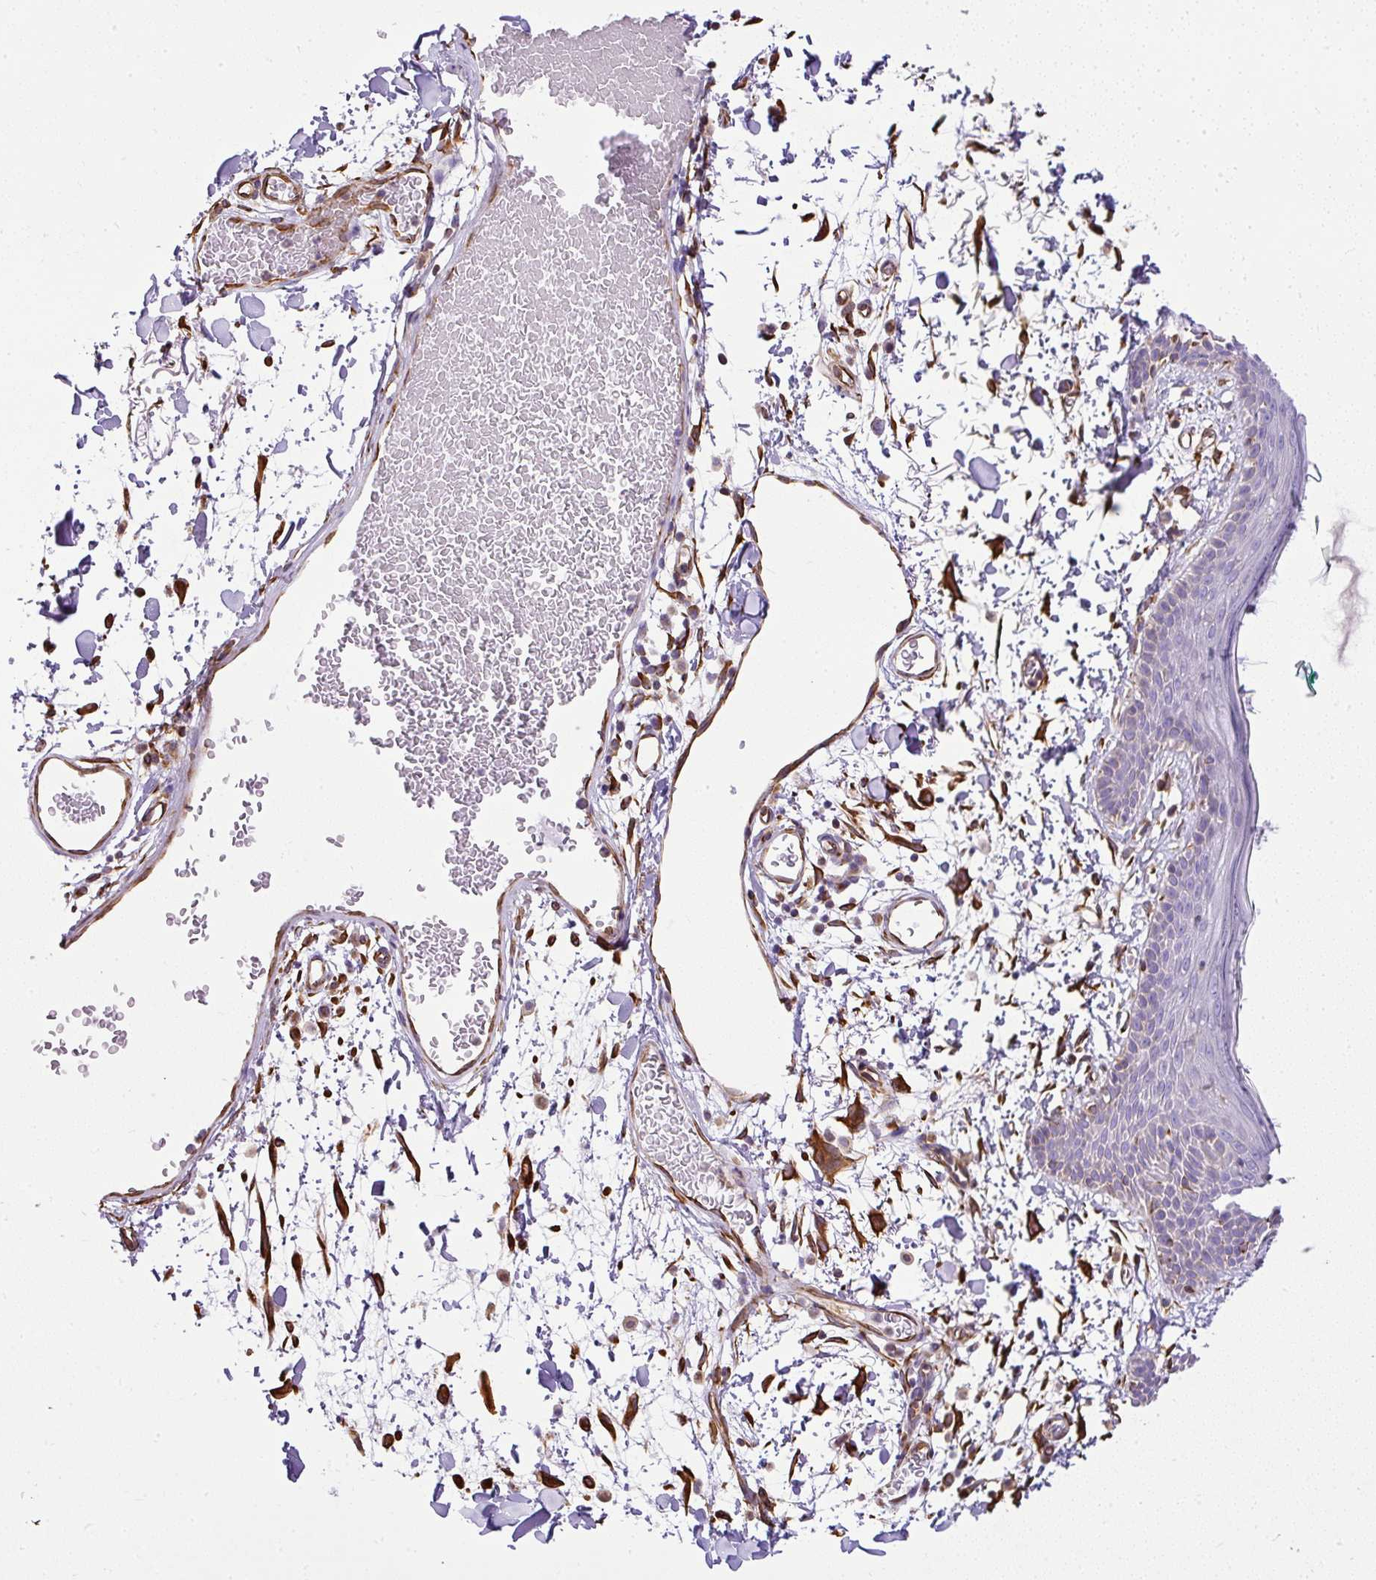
{"staining": {"intensity": "strong", "quantity": ">75%", "location": "cytoplasmic/membranous"}, "tissue": "skin", "cell_type": "Fibroblasts", "image_type": "normal", "snomed": [{"axis": "morphology", "description": "Normal tissue, NOS"}, {"axis": "topography", "description": "Skin"}], "caption": "A brown stain highlights strong cytoplasmic/membranous staining of a protein in fibroblasts of benign skin.", "gene": "PLS1", "patient": {"sex": "male", "age": 79}}